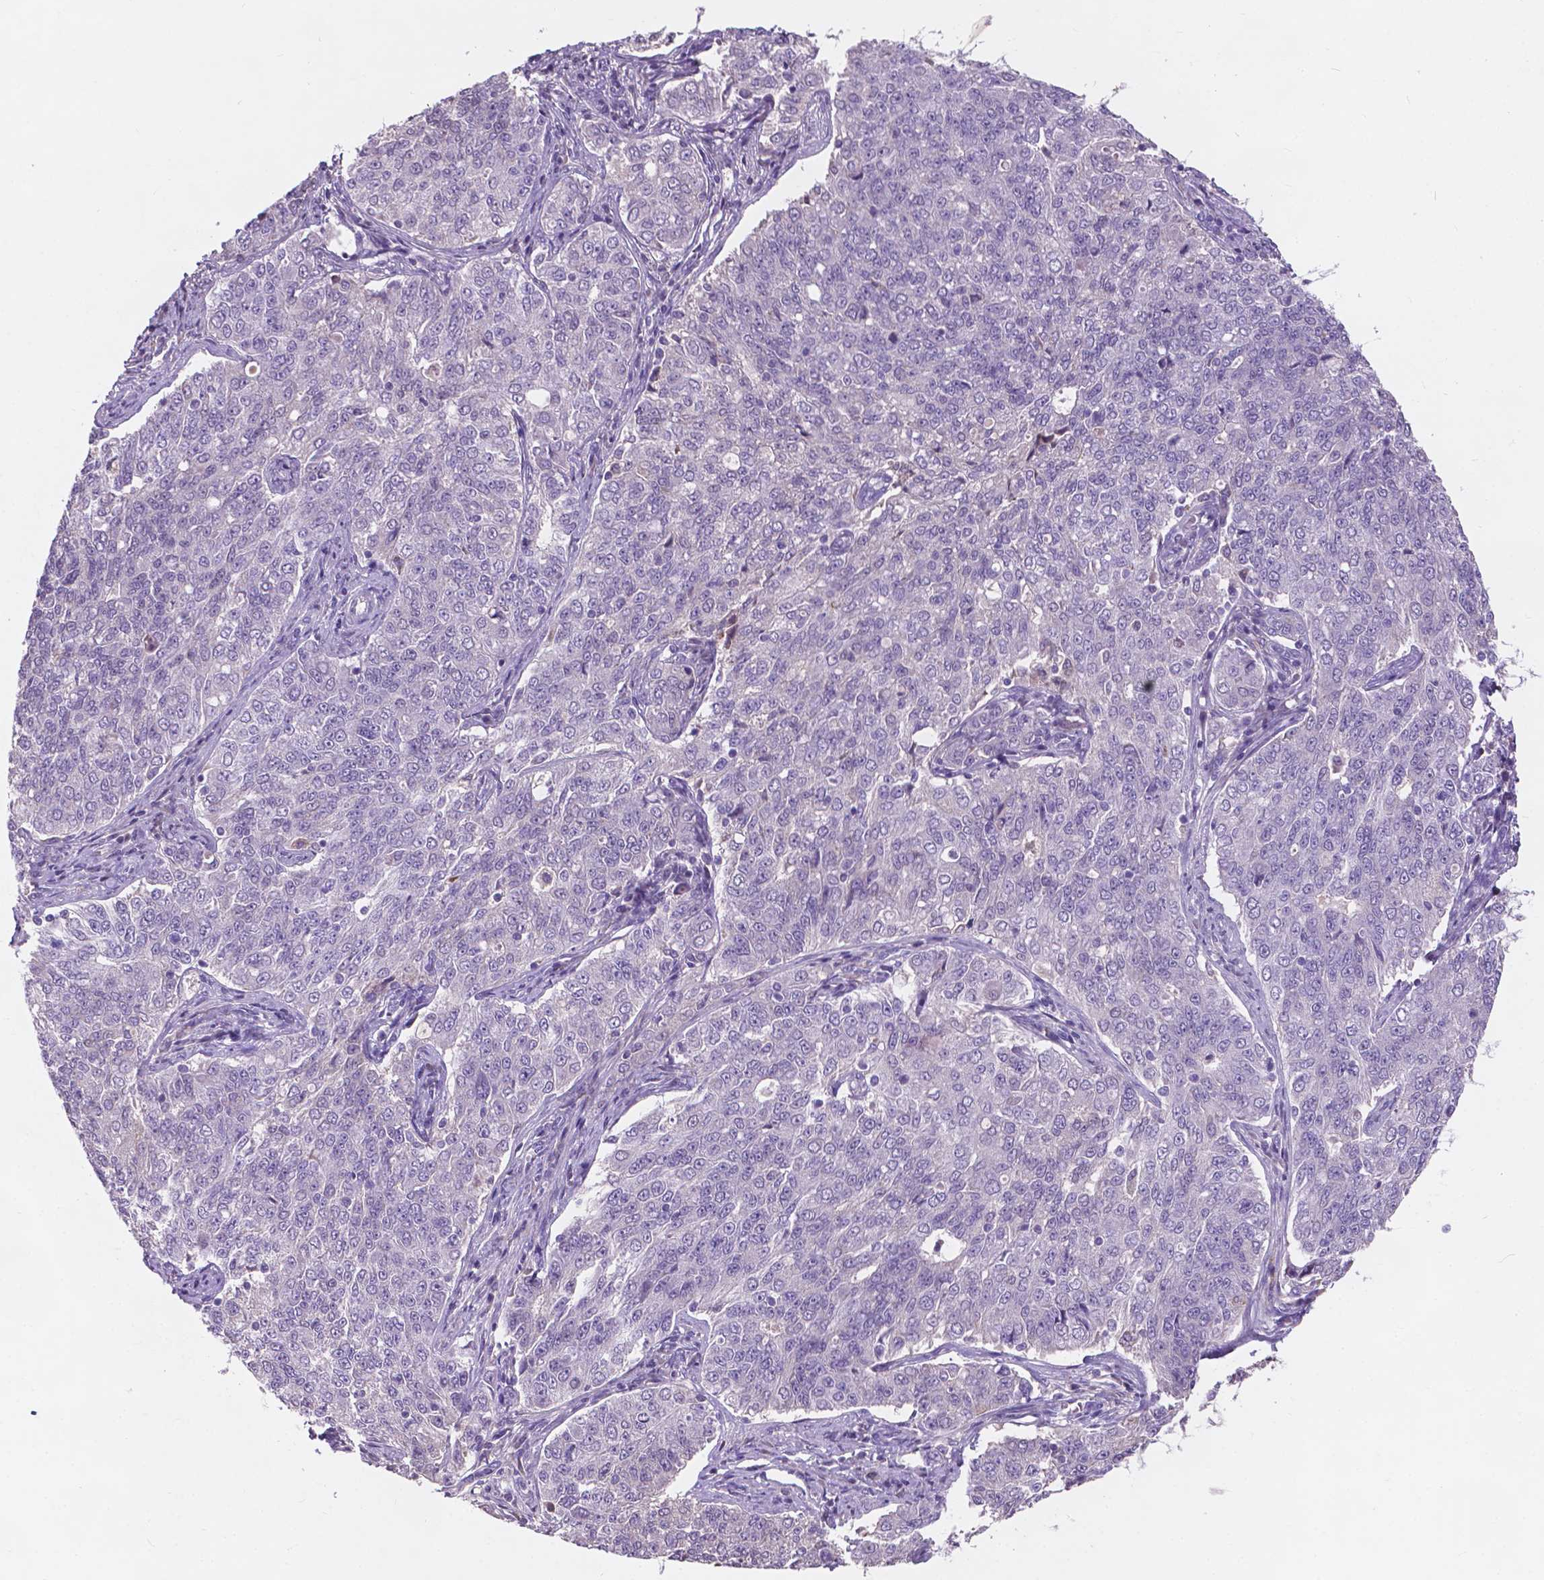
{"staining": {"intensity": "negative", "quantity": "none", "location": "none"}, "tissue": "endometrial cancer", "cell_type": "Tumor cells", "image_type": "cancer", "snomed": [{"axis": "morphology", "description": "Adenocarcinoma, NOS"}, {"axis": "topography", "description": "Endometrium"}], "caption": "This is an immunohistochemistry photomicrograph of human endometrial adenocarcinoma. There is no expression in tumor cells.", "gene": "IREB2", "patient": {"sex": "female", "age": 43}}